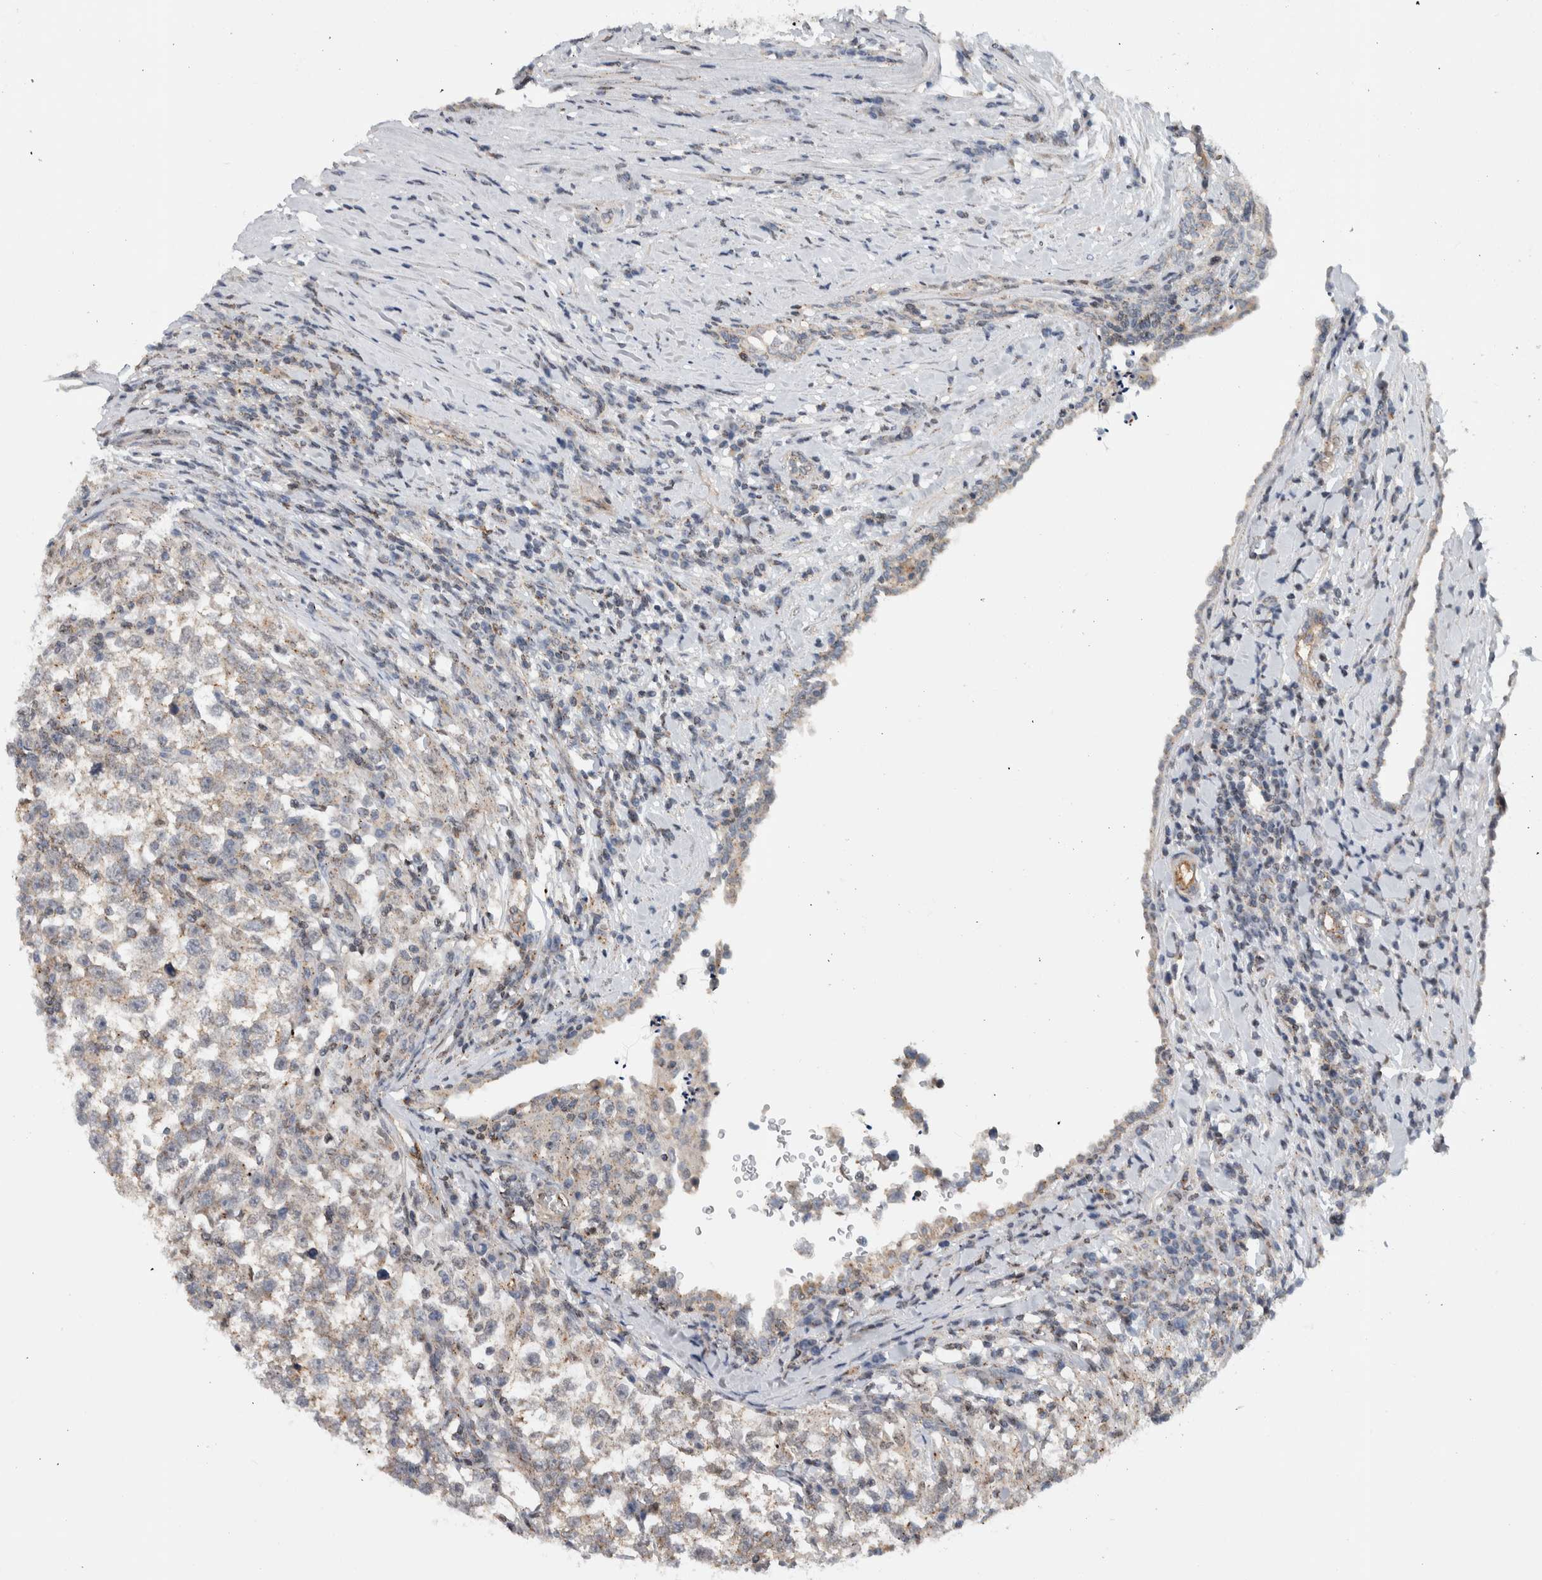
{"staining": {"intensity": "weak", "quantity": "<25%", "location": "cytoplasmic/membranous"}, "tissue": "testis cancer", "cell_type": "Tumor cells", "image_type": "cancer", "snomed": [{"axis": "morphology", "description": "Normal tissue, NOS"}, {"axis": "morphology", "description": "Seminoma, NOS"}, {"axis": "topography", "description": "Testis"}], "caption": "Human seminoma (testis) stained for a protein using IHC exhibits no expression in tumor cells.", "gene": "MSL1", "patient": {"sex": "male", "age": 43}}